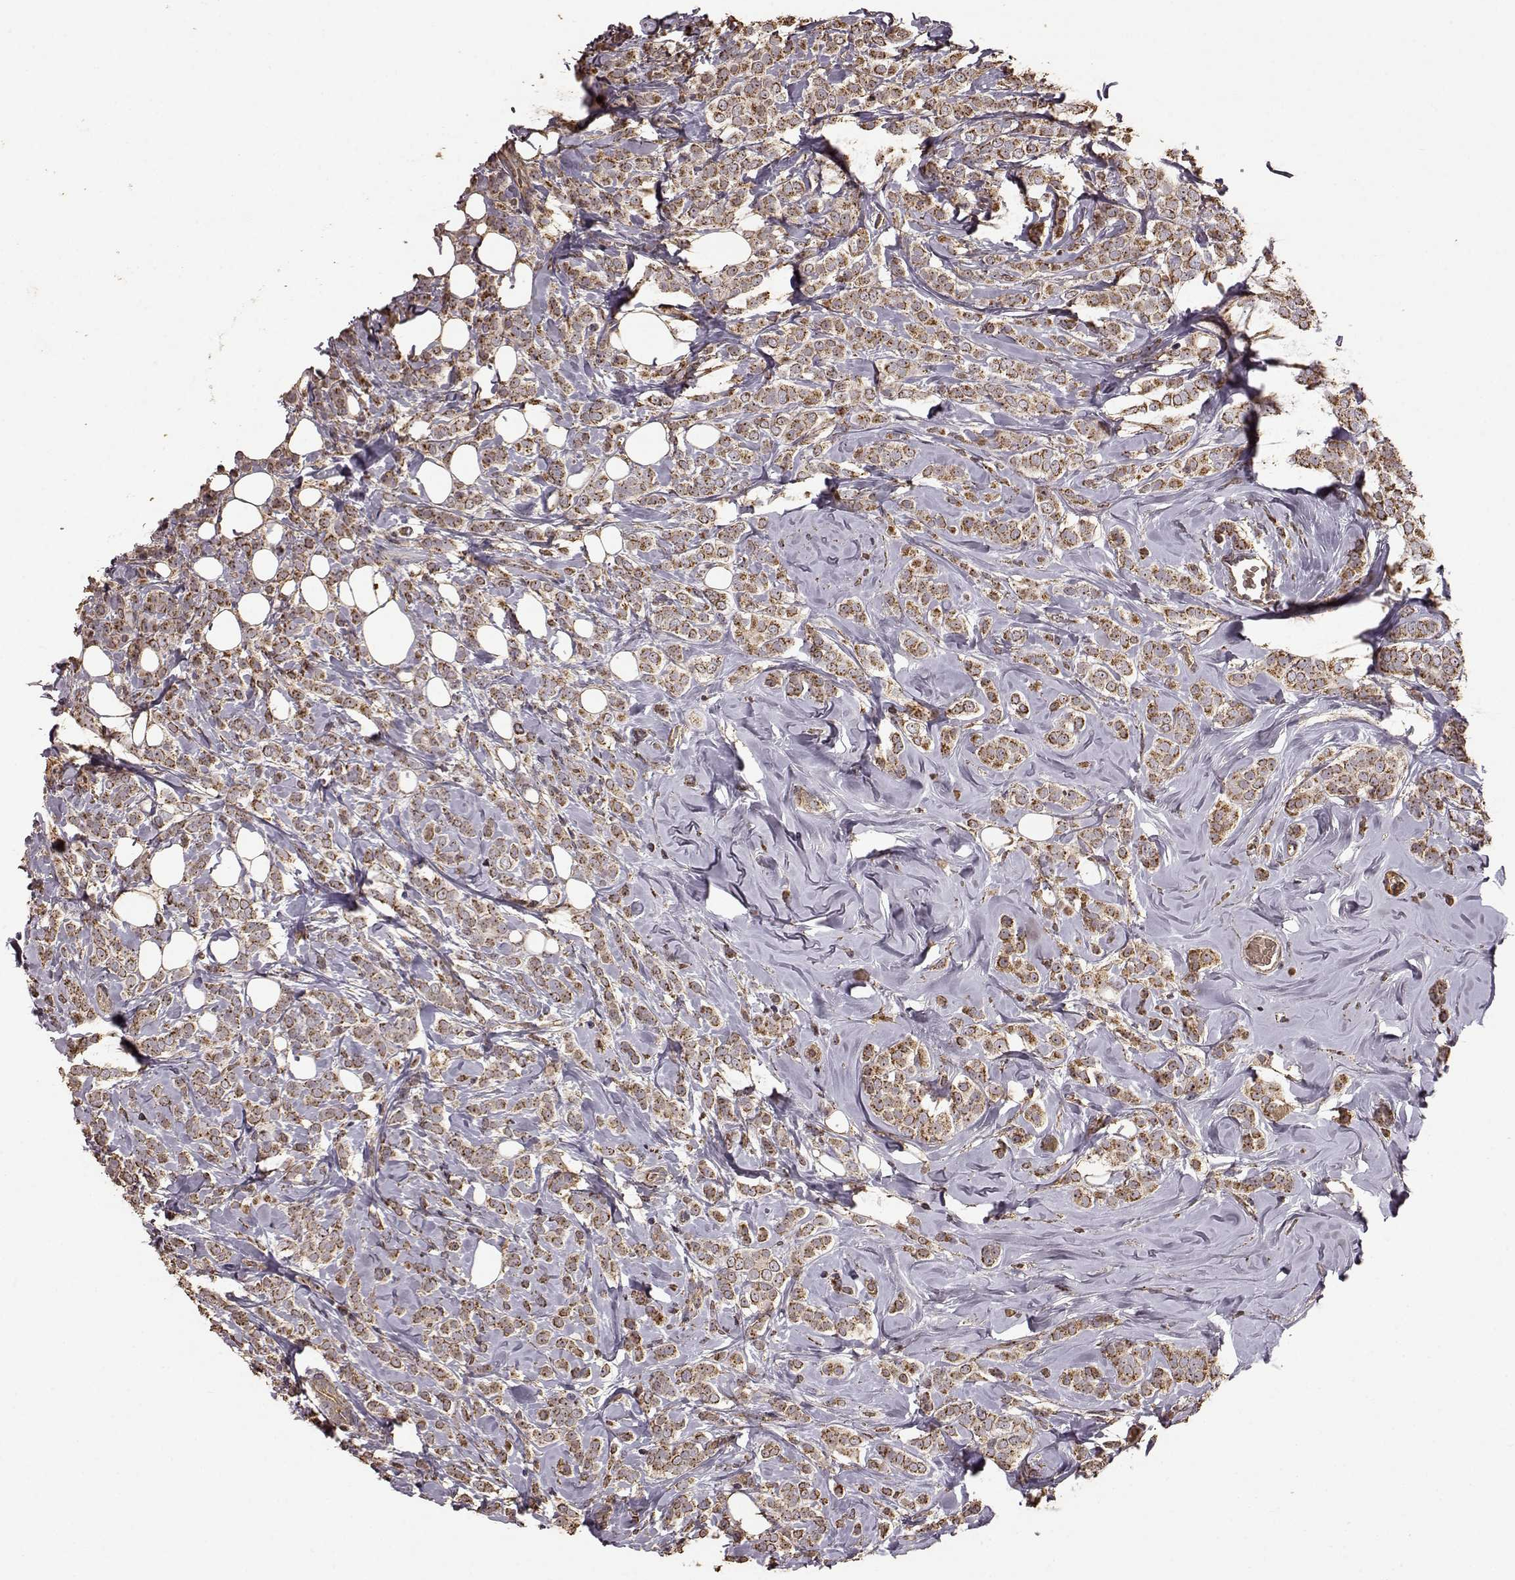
{"staining": {"intensity": "strong", "quantity": ">75%", "location": "cytoplasmic/membranous,nuclear"}, "tissue": "breast cancer", "cell_type": "Tumor cells", "image_type": "cancer", "snomed": [{"axis": "morphology", "description": "Lobular carcinoma"}, {"axis": "topography", "description": "Breast"}], "caption": "This is an image of immunohistochemistry staining of breast lobular carcinoma, which shows strong positivity in the cytoplasmic/membranous and nuclear of tumor cells.", "gene": "PTGES2", "patient": {"sex": "female", "age": 49}}